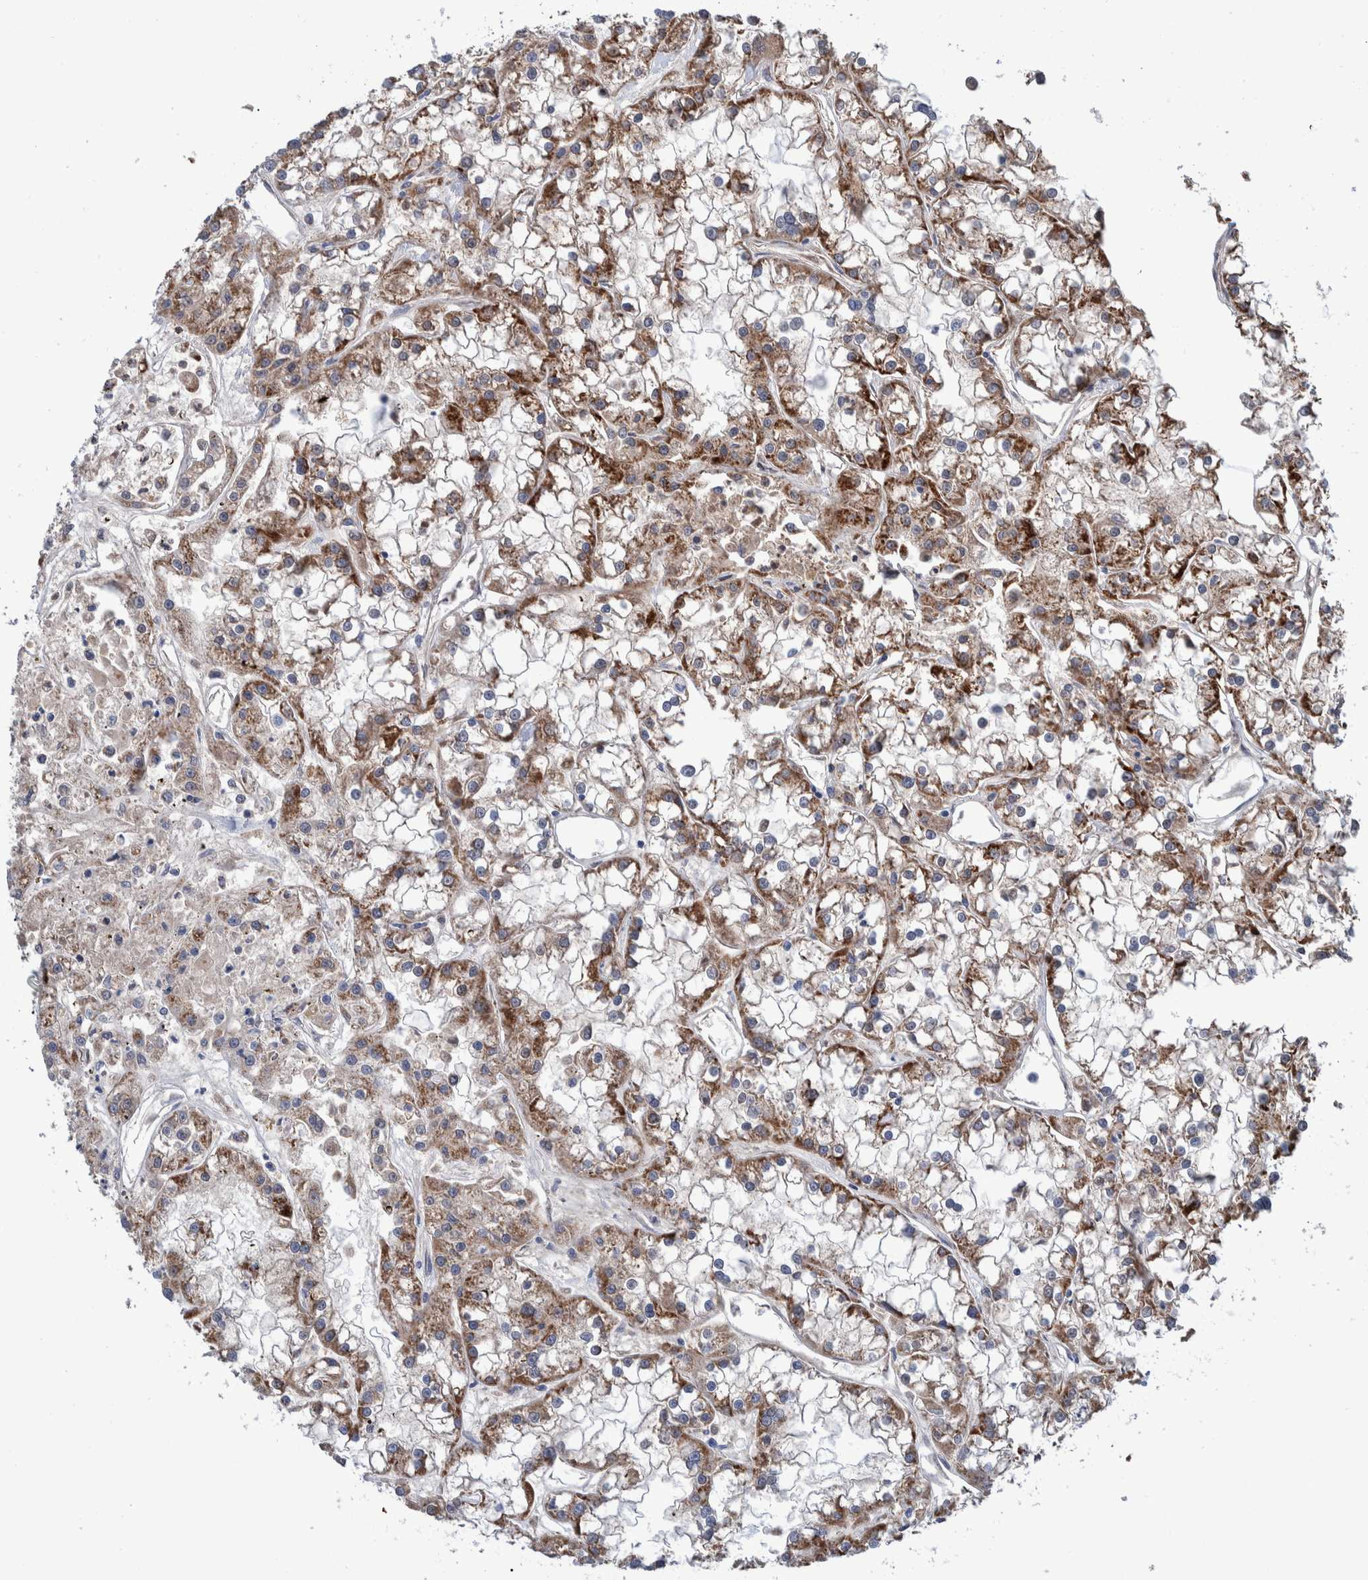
{"staining": {"intensity": "moderate", "quantity": ">75%", "location": "cytoplasmic/membranous"}, "tissue": "renal cancer", "cell_type": "Tumor cells", "image_type": "cancer", "snomed": [{"axis": "morphology", "description": "Adenocarcinoma, NOS"}, {"axis": "topography", "description": "Kidney"}], "caption": "Renal adenocarcinoma tissue displays moderate cytoplasmic/membranous positivity in approximately >75% of tumor cells The staining is performed using DAB (3,3'-diaminobenzidine) brown chromogen to label protein expression. The nuclei are counter-stained blue using hematoxylin.", "gene": "DECR1", "patient": {"sex": "female", "age": 52}}